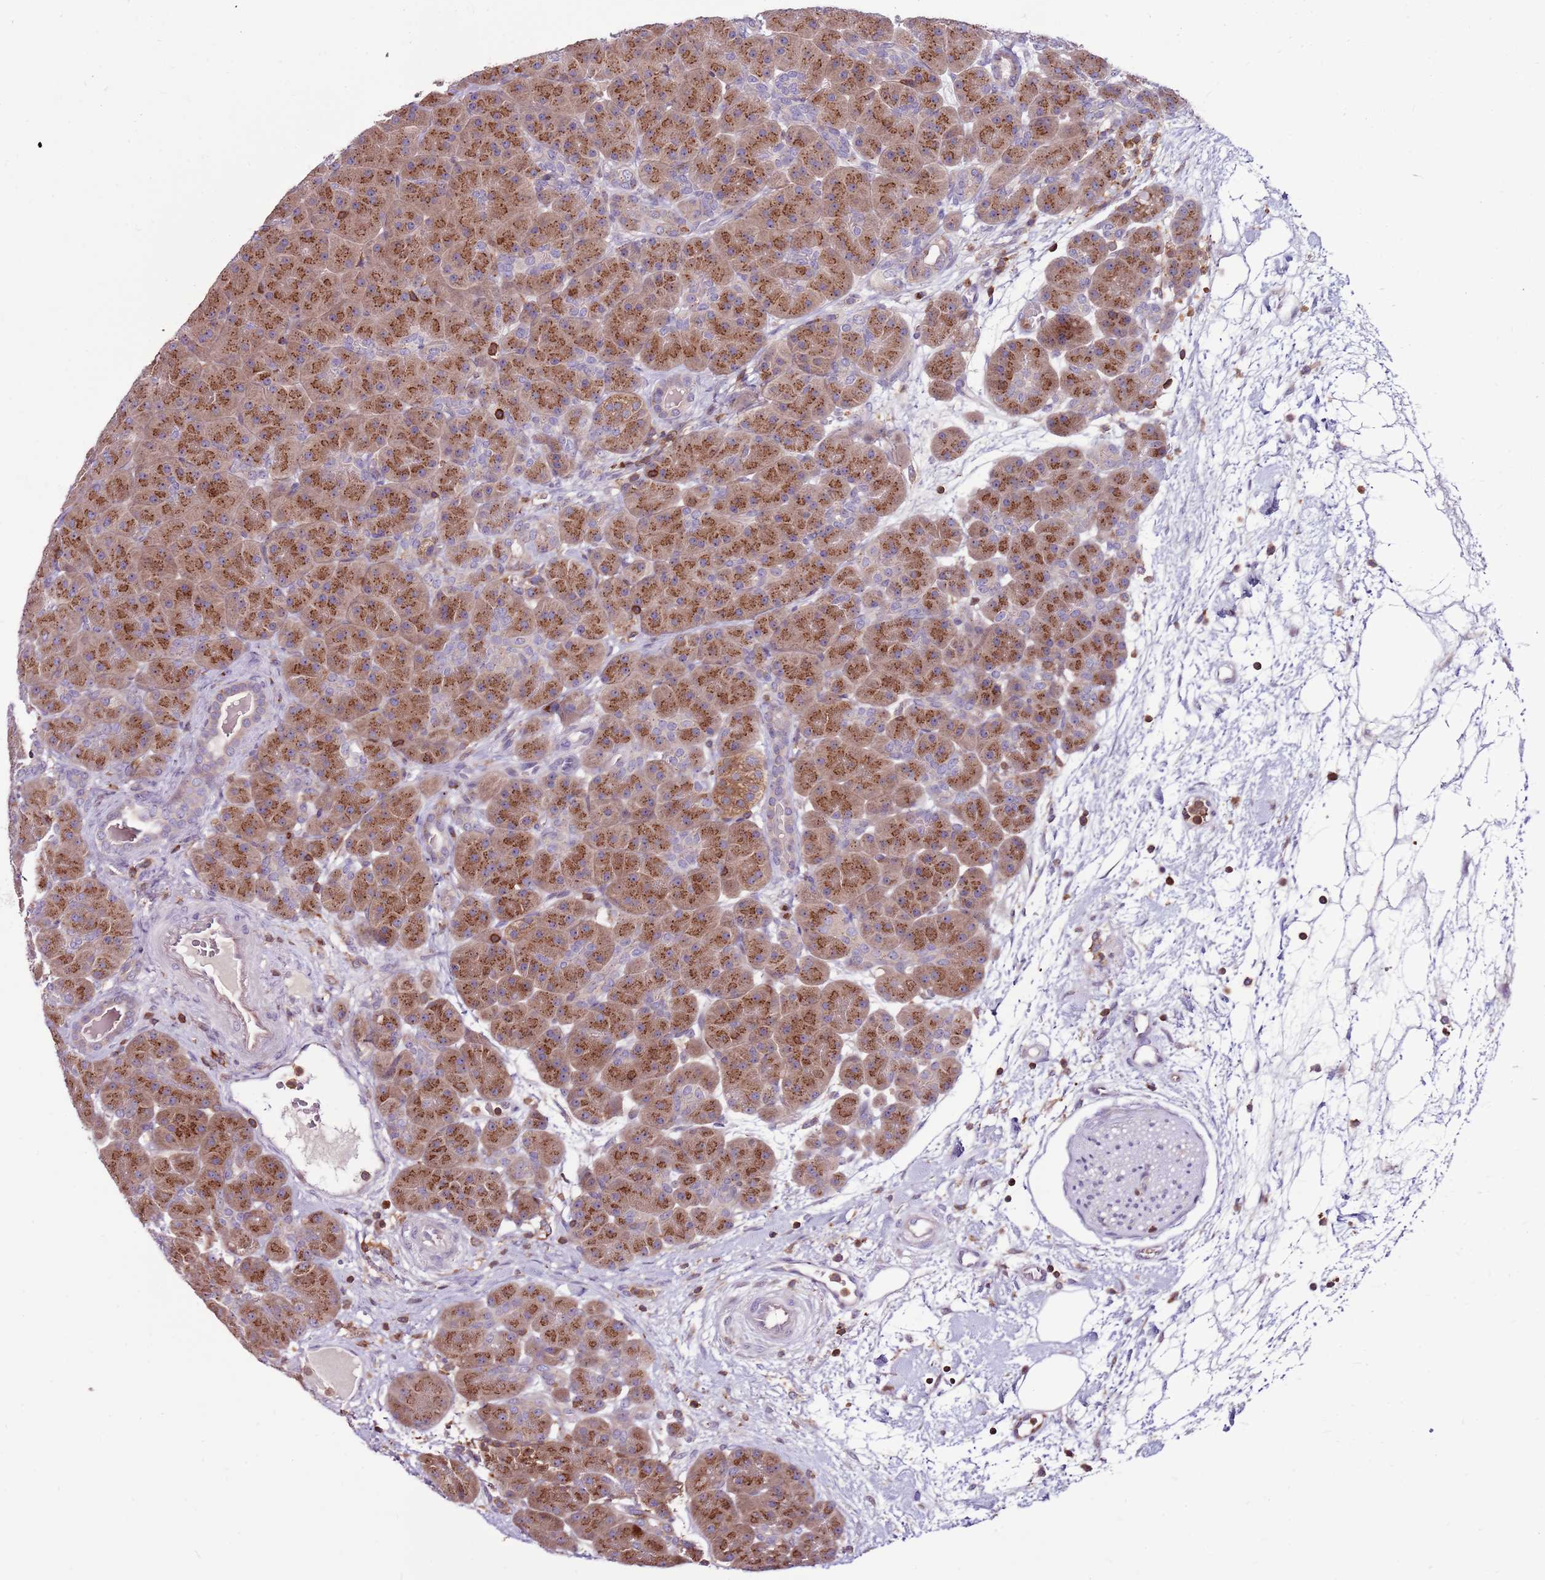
{"staining": {"intensity": "moderate", "quantity": ">75%", "location": "cytoplasmic/membranous"}, "tissue": "pancreas", "cell_type": "Exocrine glandular cells", "image_type": "normal", "snomed": [{"axis": "morphology", "description": "Normal tissue, NOS"}, {"axis": "topography", "description": "Pancreas"}], "caption": "Moderate cytoplasmic/membranous expression is identified in approximately >75% of exocrine glandular cells in benign pancreas. The staining was performed using DAB (3,3'-diaminobenzidine) to visualize the protein expression in brown, while the nuclei were stained in blue with hematoxylin (Magnification: 20x).", "gene": "ZSWIM1", "patient": {"sex": "male", "age": 66}}